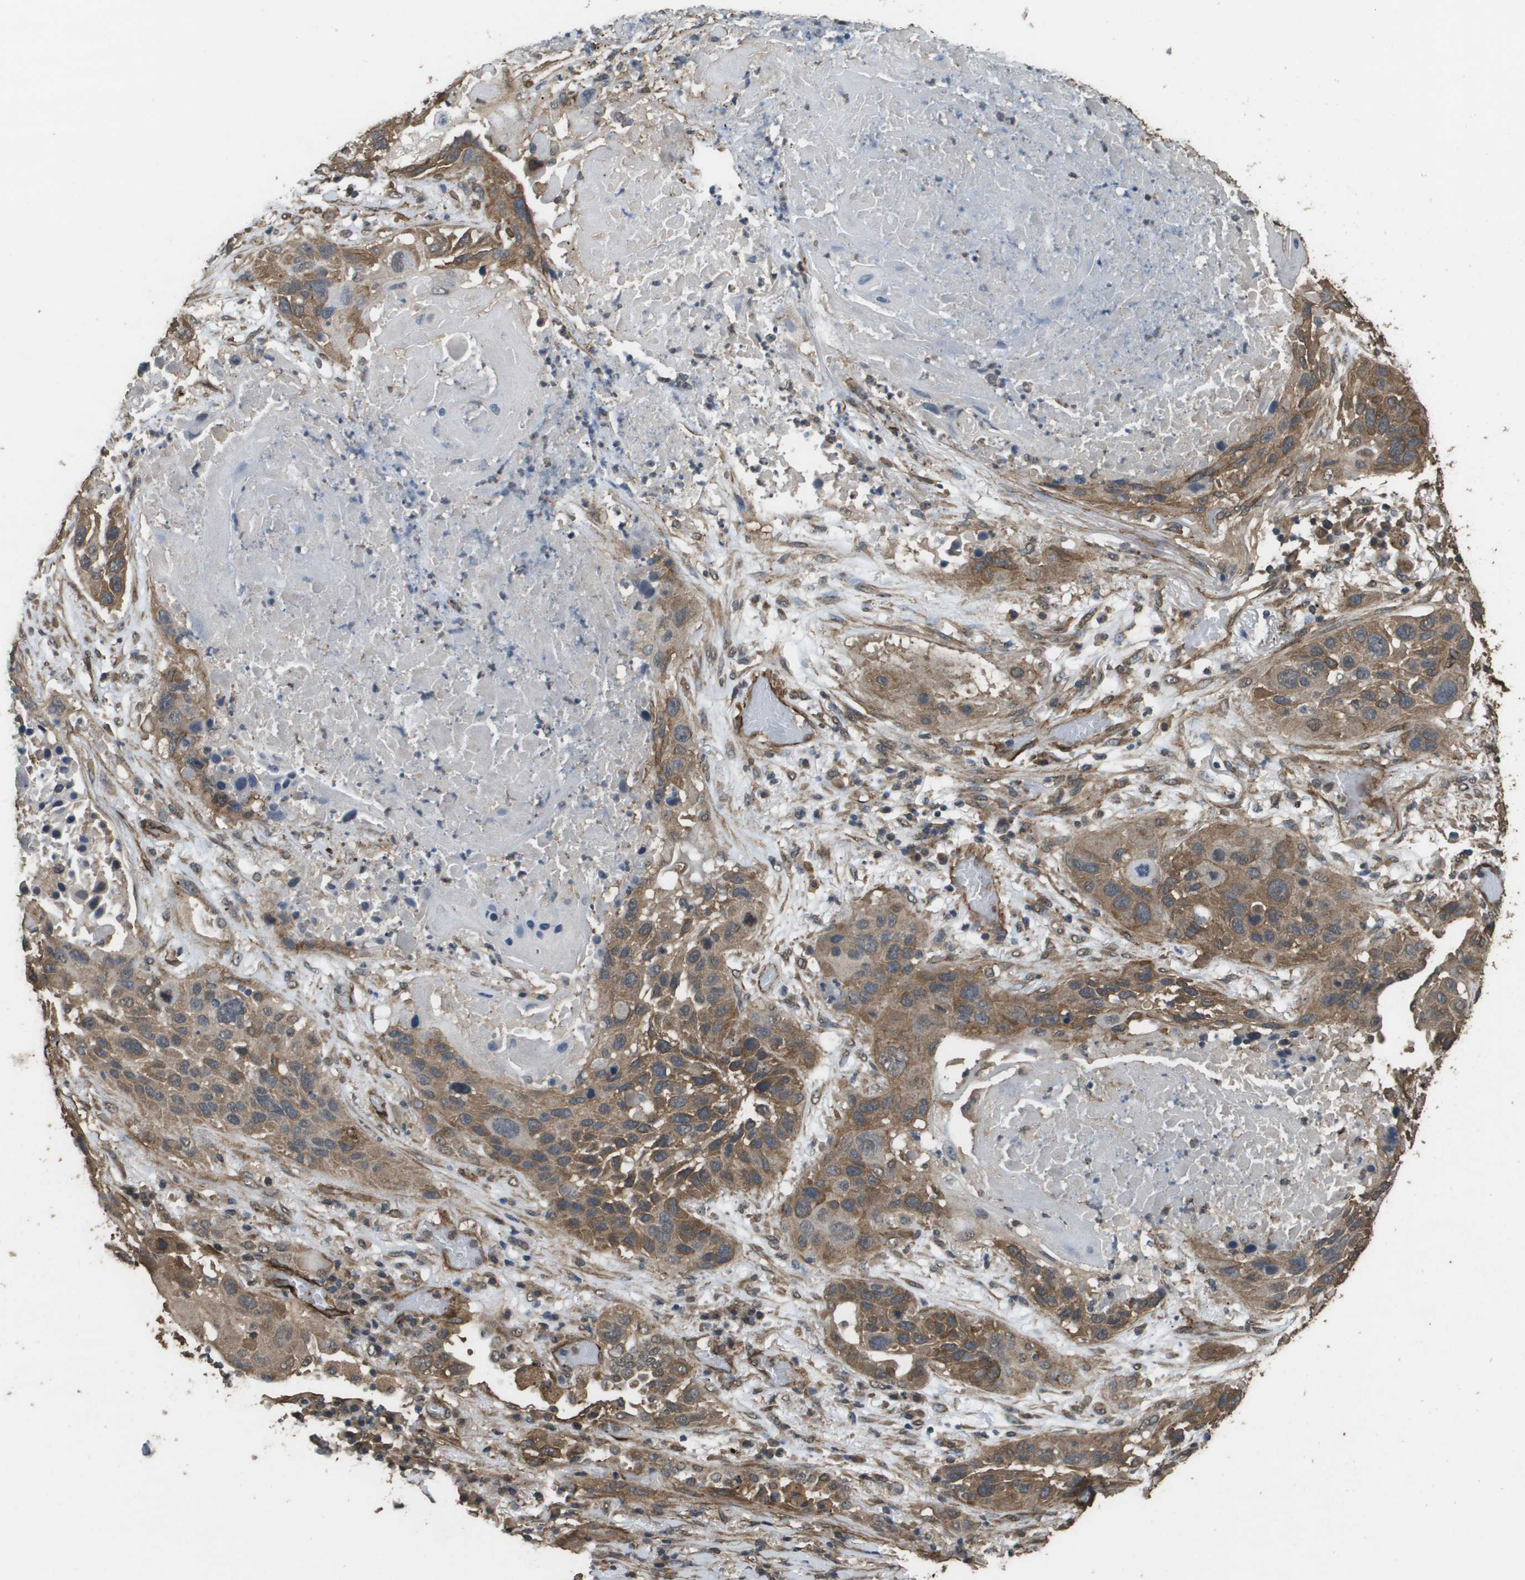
{"staining": {"intensity": "moderate", "quantity": ">75%", "location": "cytoplasmic/membranous"}, "tissue": "lung cancer", "cell_type": "Tumor cells", "image_type": "cancer", "snomed": [{"axis": "morphology", "description": "Squamous cell carcinoma, NOS"}, {"axis": "topography", "description": "Lung"}], "caption": "Immunohistochemistry (IHC) of lung cancer (squamous cell carcinoma) displays medium levels of moderate cytoplasmic/membranous expression in about >75% of tumor cells.", "gene": "AAMP", "patient": {"sex": "male", "age": 57}}